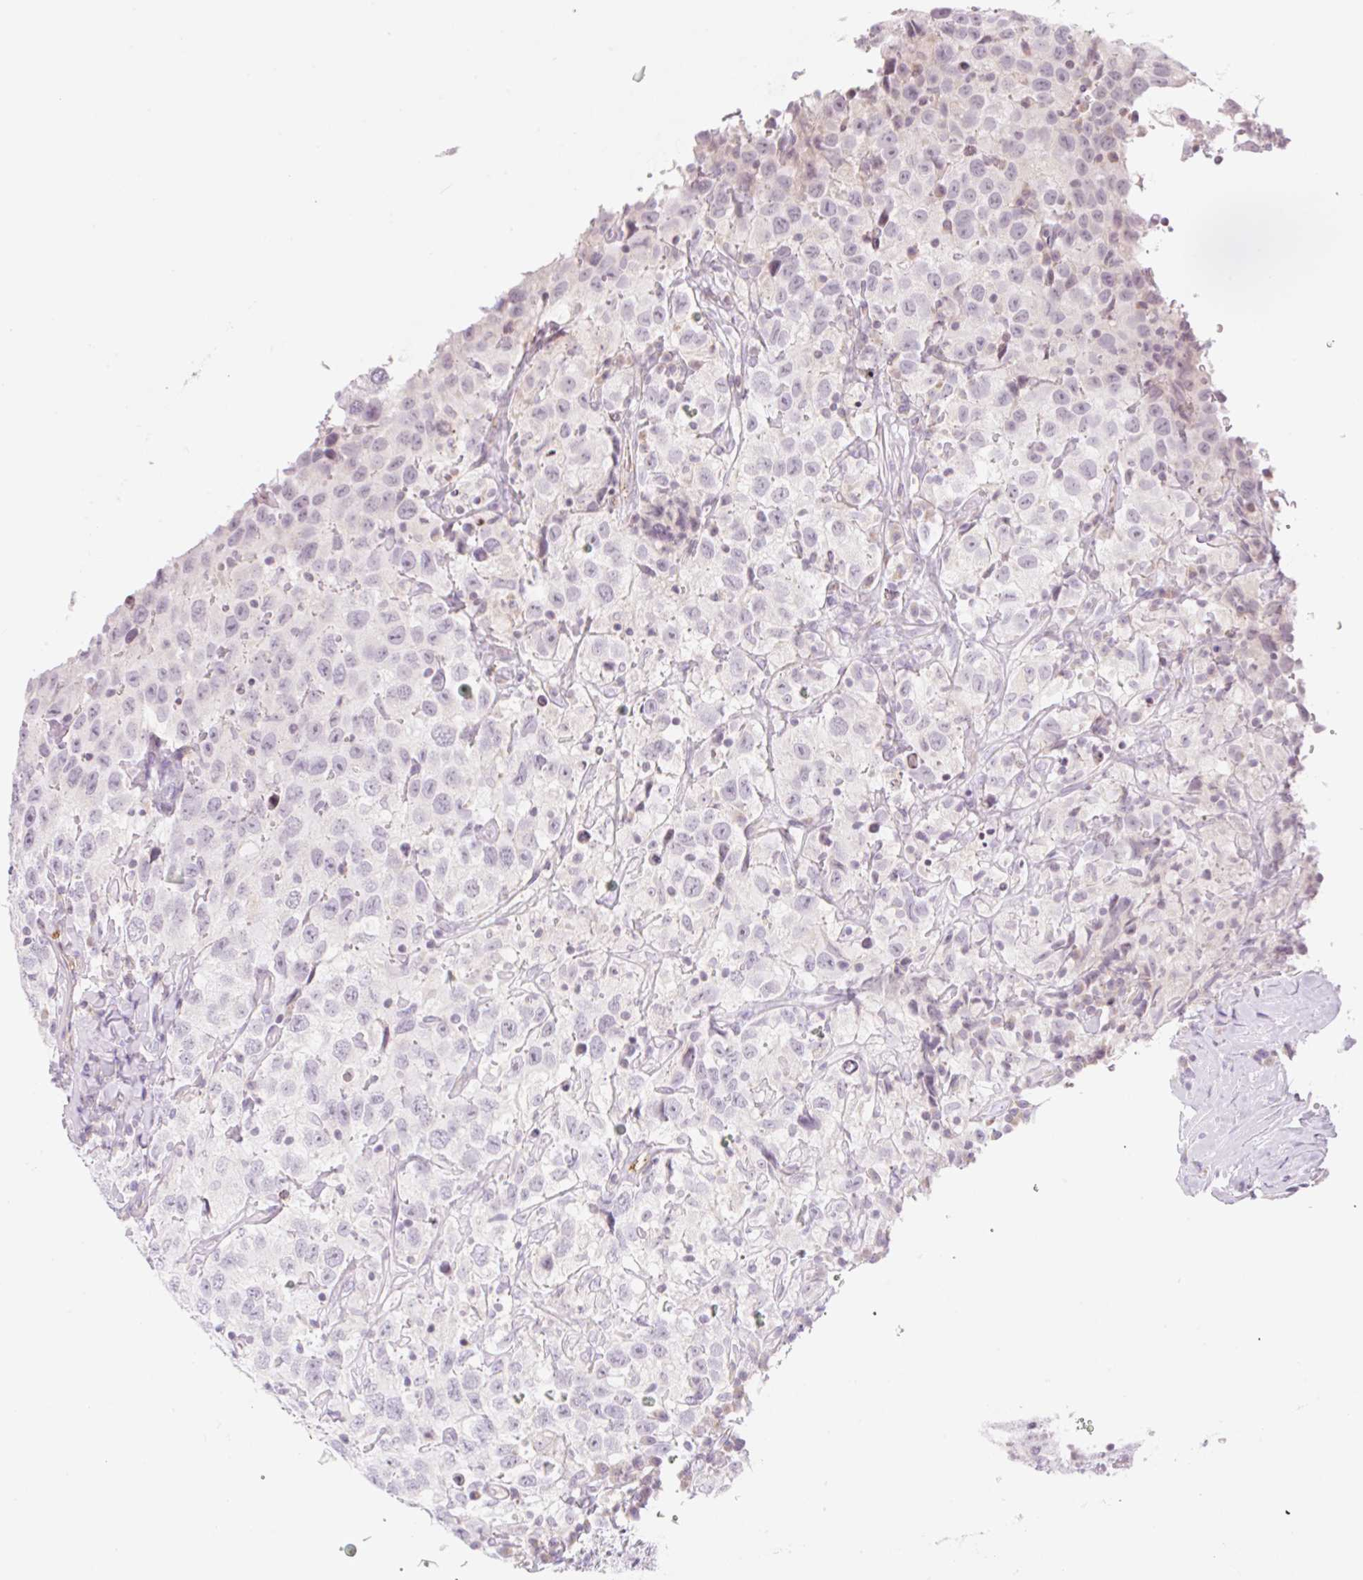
{"staining": {"intensity": "negative", "quantity": "none", "location": "none"}, "tissue": "testis cancer", "cell_type": "Tumor cells", "image_type": "cancer", "snomed": [{"axis": "morphology", "description": "Seminoma, NOS"}, {"axis": "topography", "description": "Testis"}], "caption": "This photomicrograph is of testis seminoma stained with IHC to label a protein in brown with the nuclei are counter-stained blue. There is no positivity in tumor cells. (DAB immunohistochemistry (IHC), high magnification).", "gene": "CASKIN1", "patient": {"sex": "male", "age": 41}}